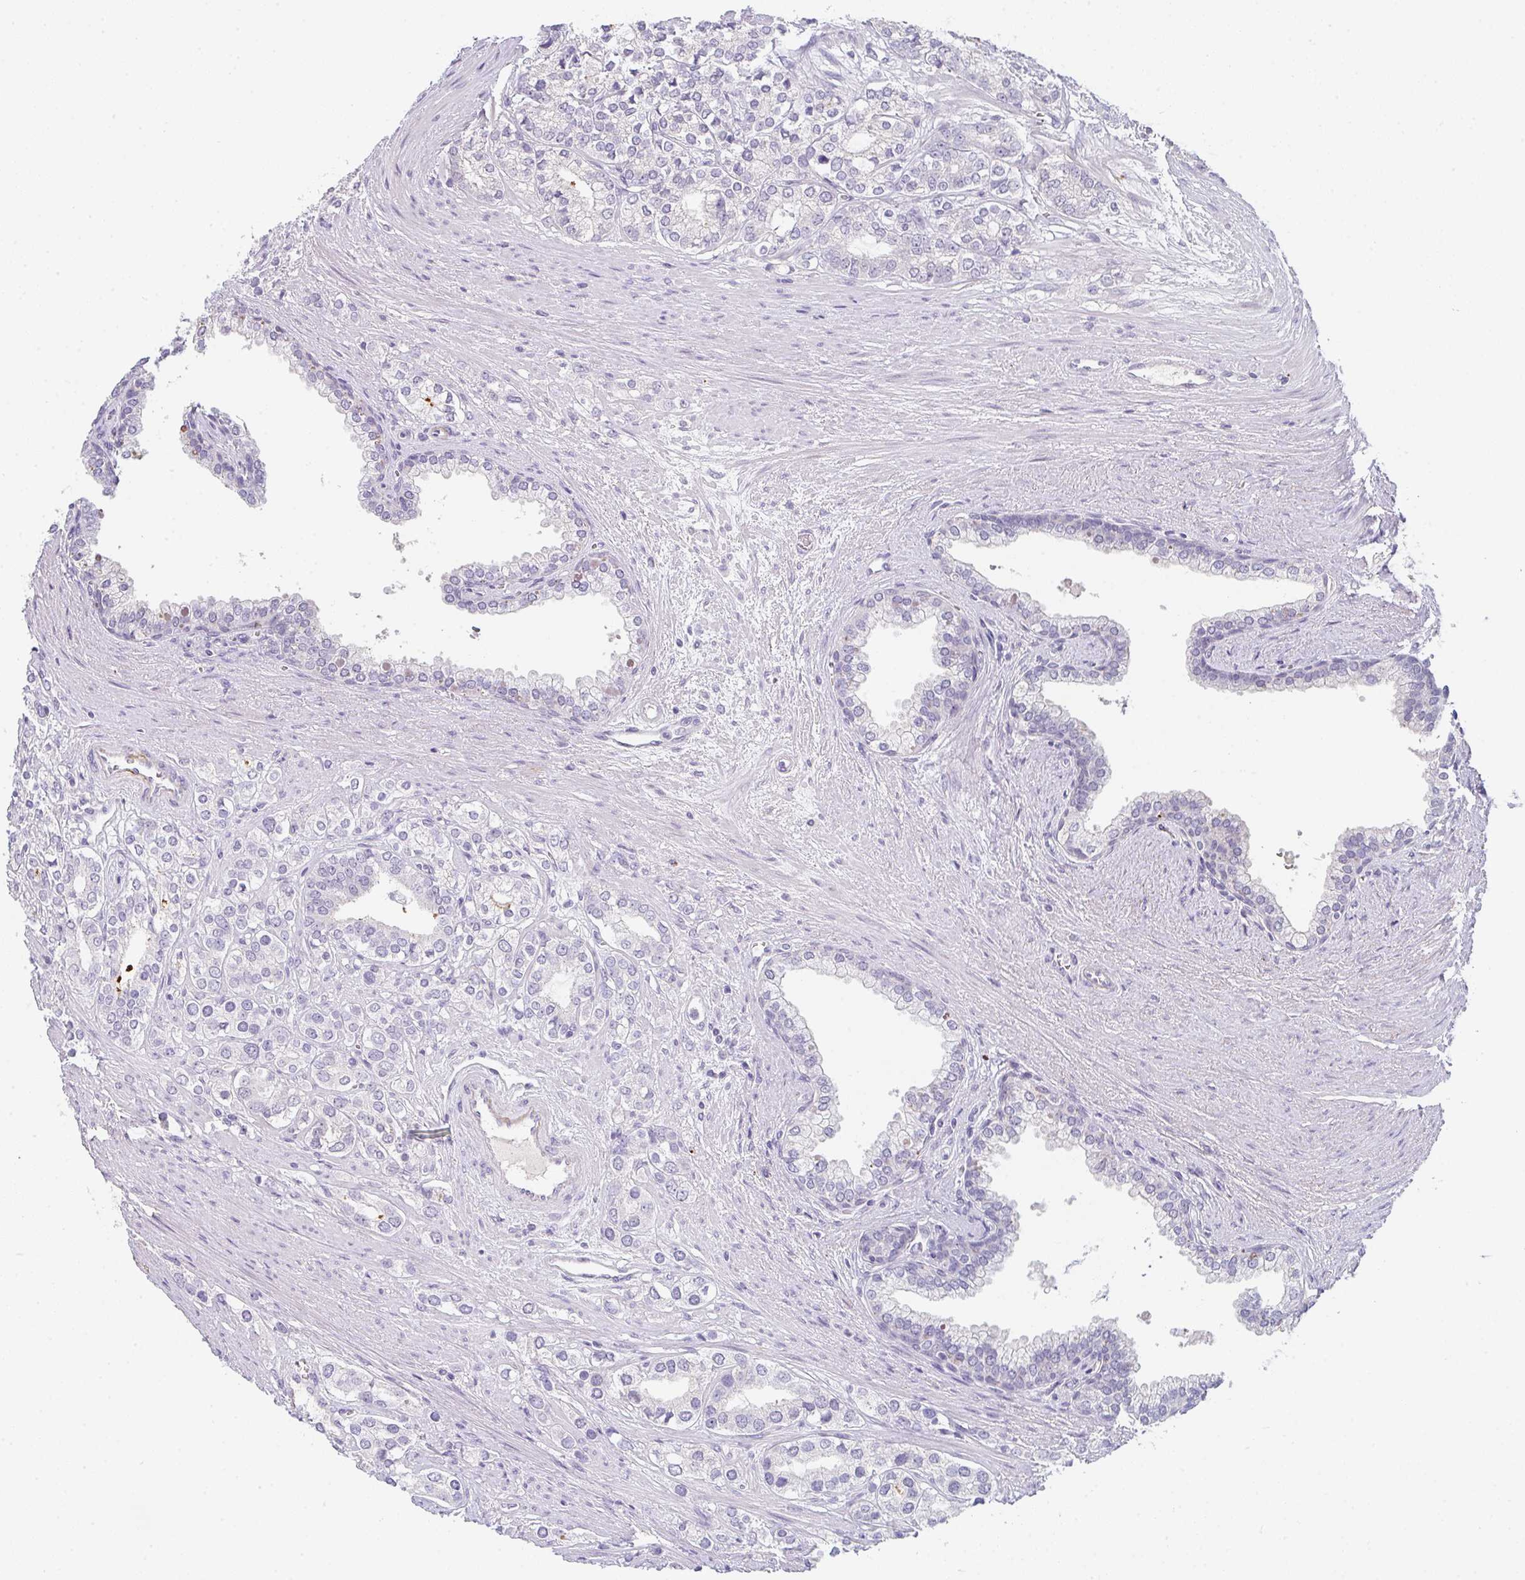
{"staining": {"intensity": "negative", "quantity": "none", "location": "none"}, "tissue": "prostate cancer", "cell_type": "Tumor cells", "image_type": "cancer", "snomed": [{"axis": "morphology", "description": "Adenocarcinoma, High grade"}, {"axis": "topography", "description": "Prostate"}], "caption": "This is a histopathology image of IHC staining of prostate cancer (high-grade adenocarcinoma), which shows no expression in tumor cells.", "gene": "C1QTNF8", "patient": {"sex": "male", "age": 58}}